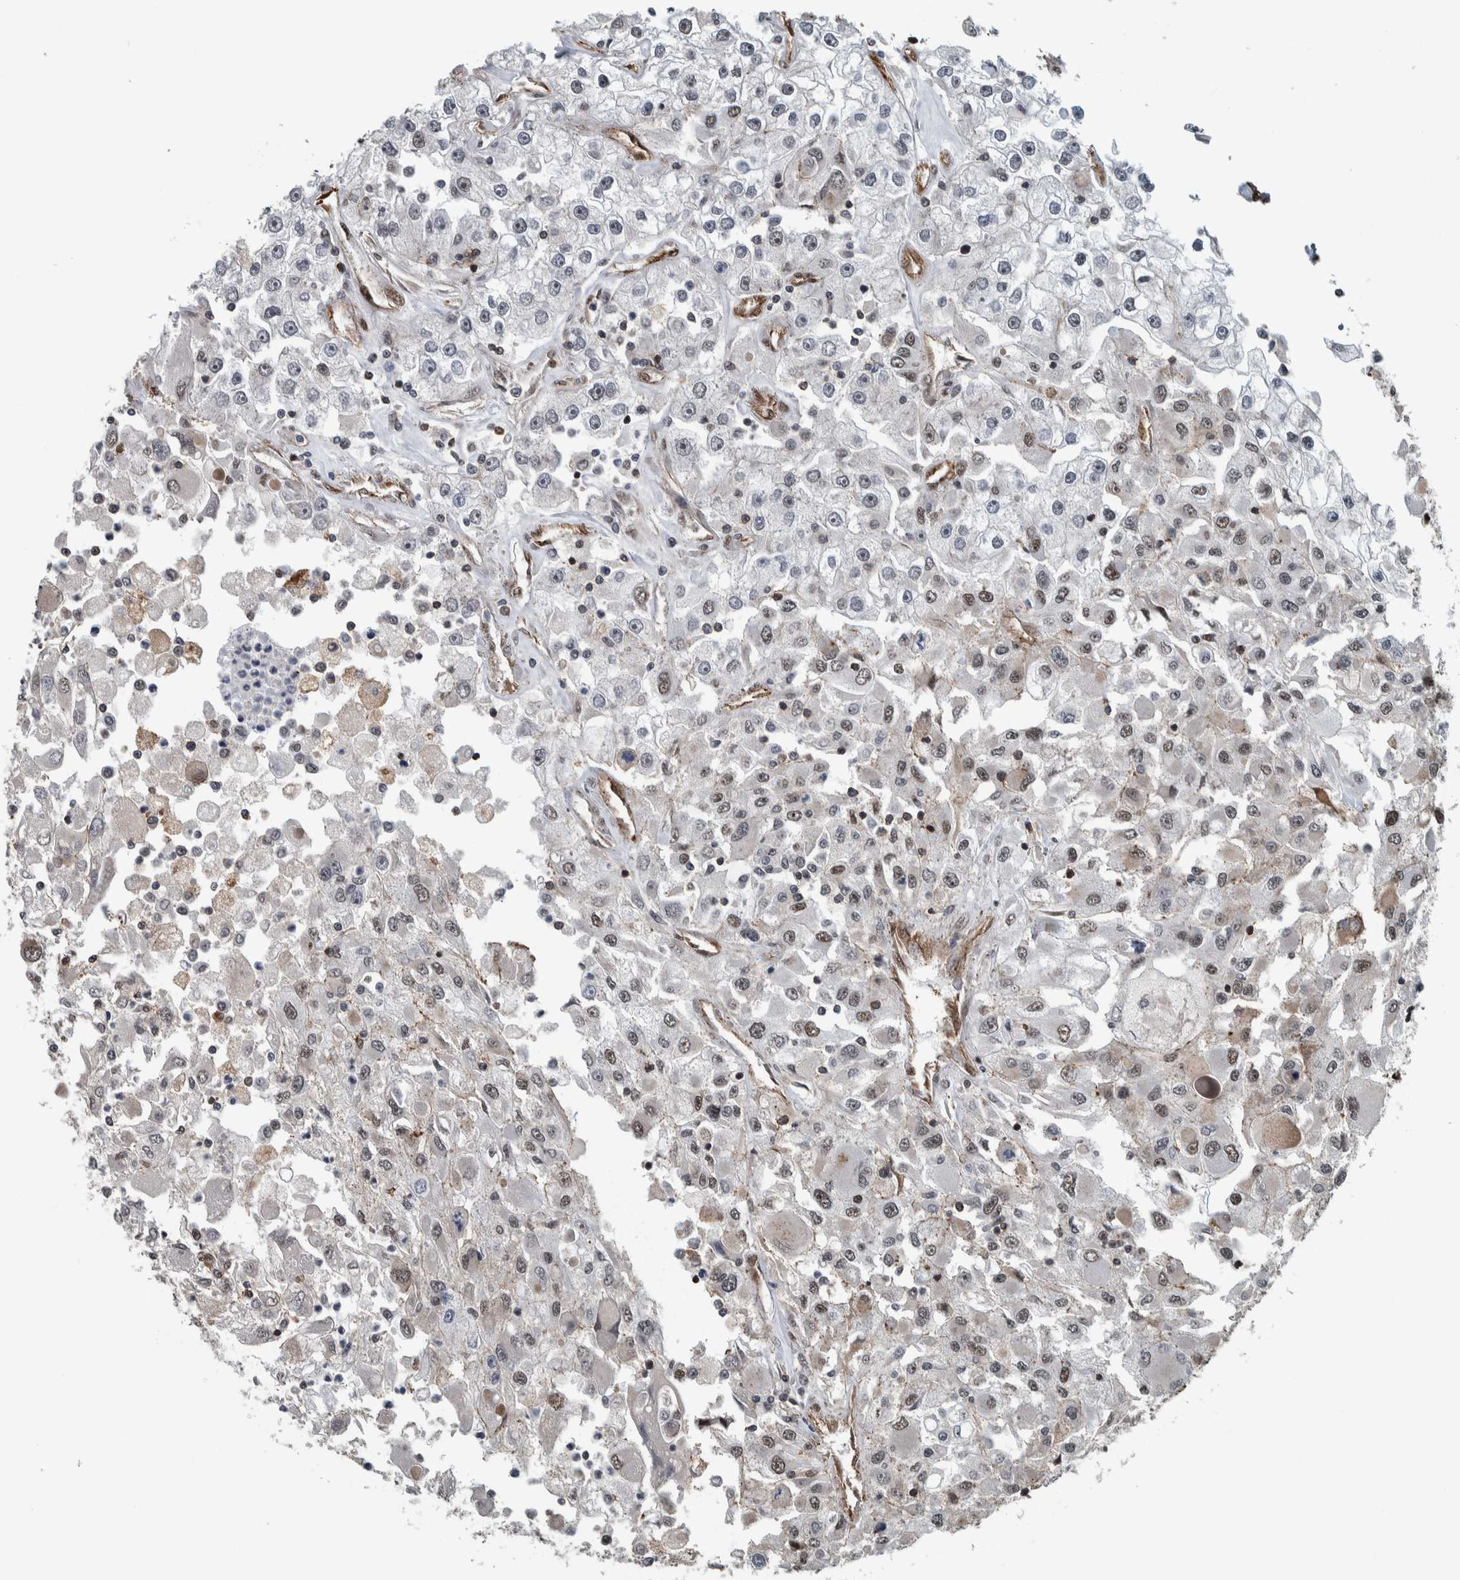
{"staining": {"intensity": "moderate", "quantity": "<25%", "location": "nuclear"}, "tissue": "renal cancer", "cell_type": "Tumor cells", "image_type": "cancer", "snomed": [{"axis": "morphology", "description": "Adenocarcinoma, NOS"}, {"axis": "topography", "description": "Kidney"}], "caption": "Protein analysis of adenocarcinoma (renal) tissue demonstrates moderate nuclear staining in approximately <25% of tumor cells.", "gene": "FAM135B", "patient": {"sex": "female", "age": 52}}